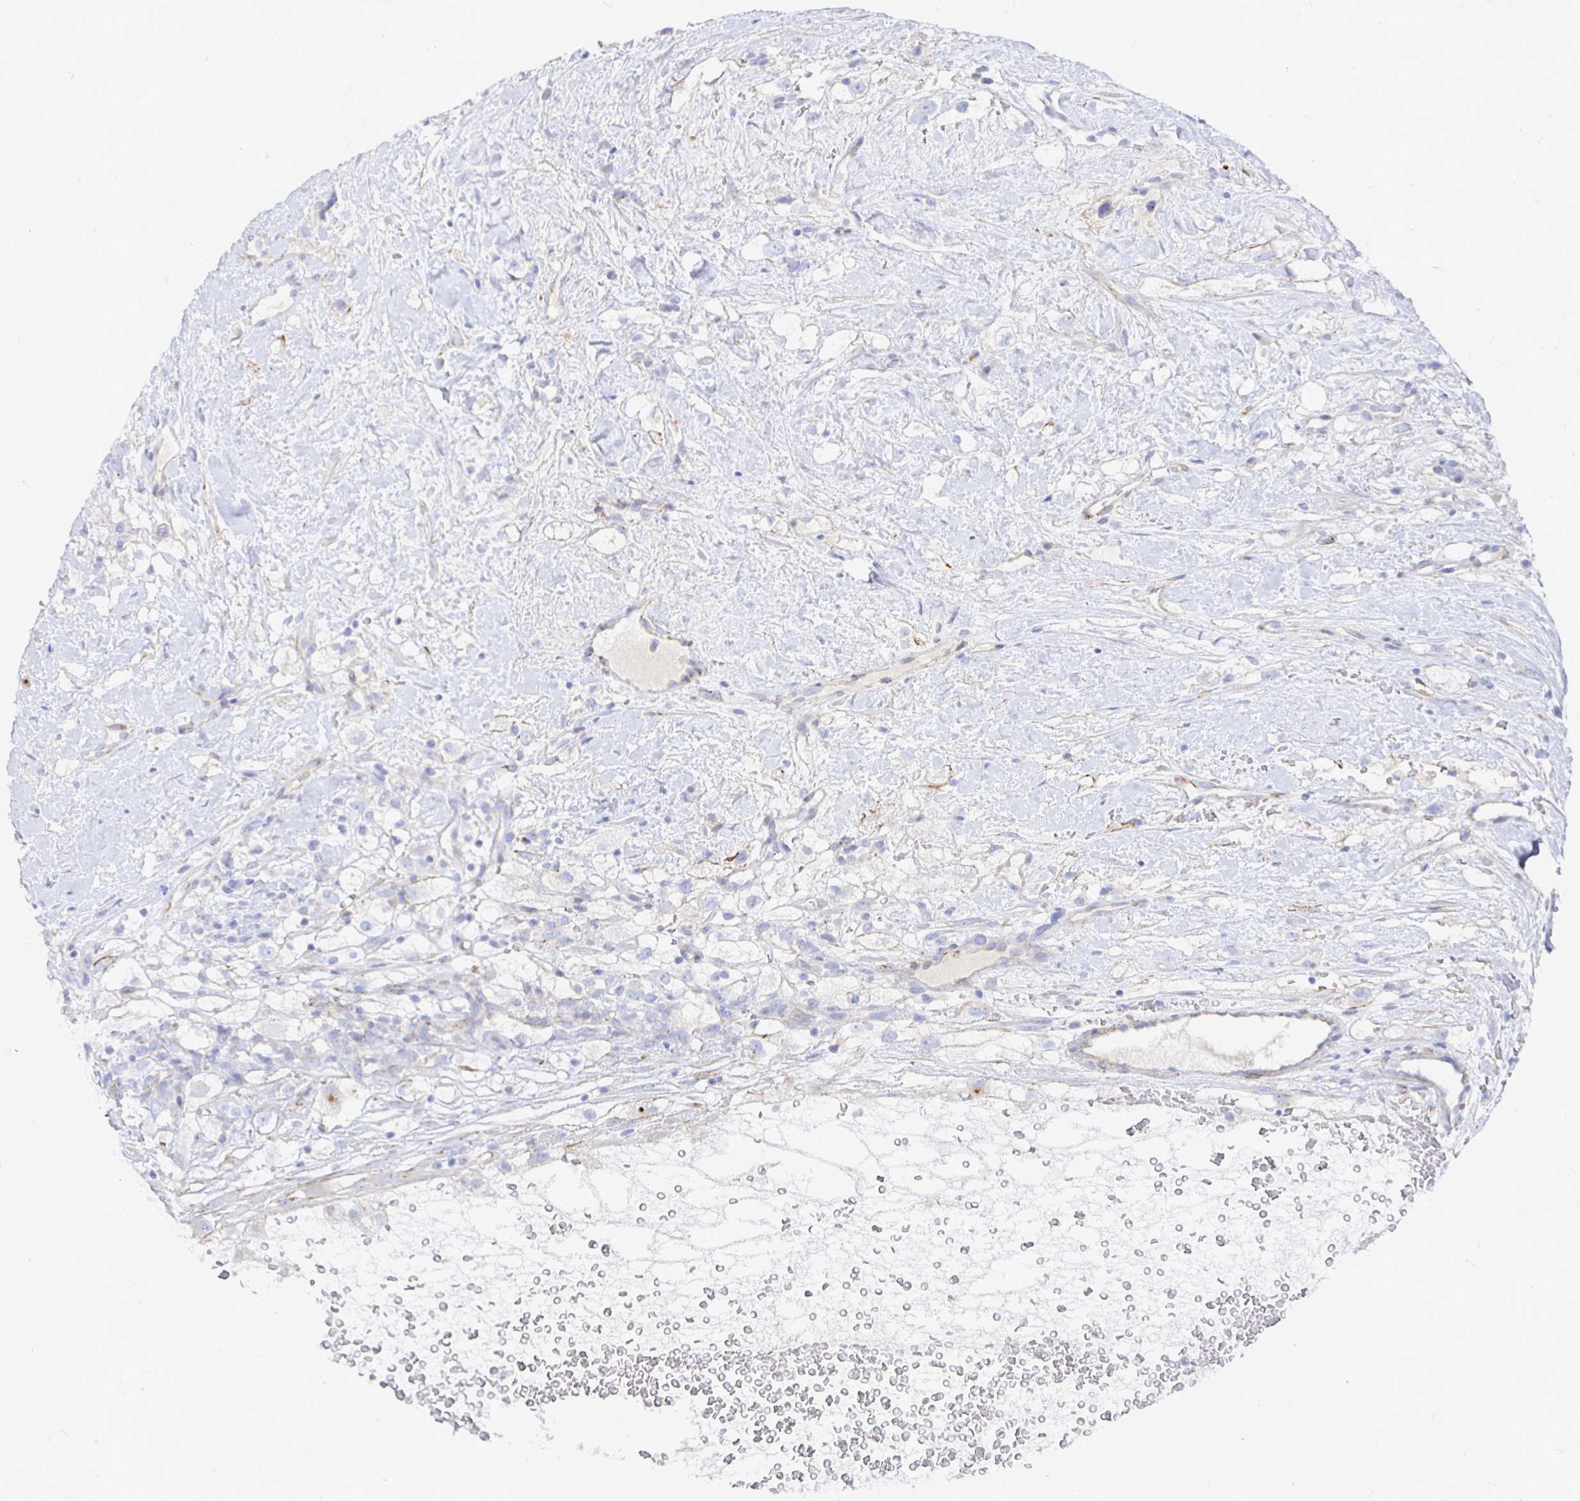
{"staining": {"intensity": "negative", "quantity": "none", "location": "none"}, "tissue": "renal cancer", "cell_type": "Tumor cells", "image_type": "cancer", "snomed": [{"axis": "morphology", "description": "Adenocarcinoma, NOS"}, {"axis": "topography", "description": "Kidney"}], "caption": "This is an immunohistochemistry photomicrograph of adenocarcinoma (renal). There is no positivity in tumor cells.", "gene": "COX16", "patient": {"sex": "male", "age": 59}}